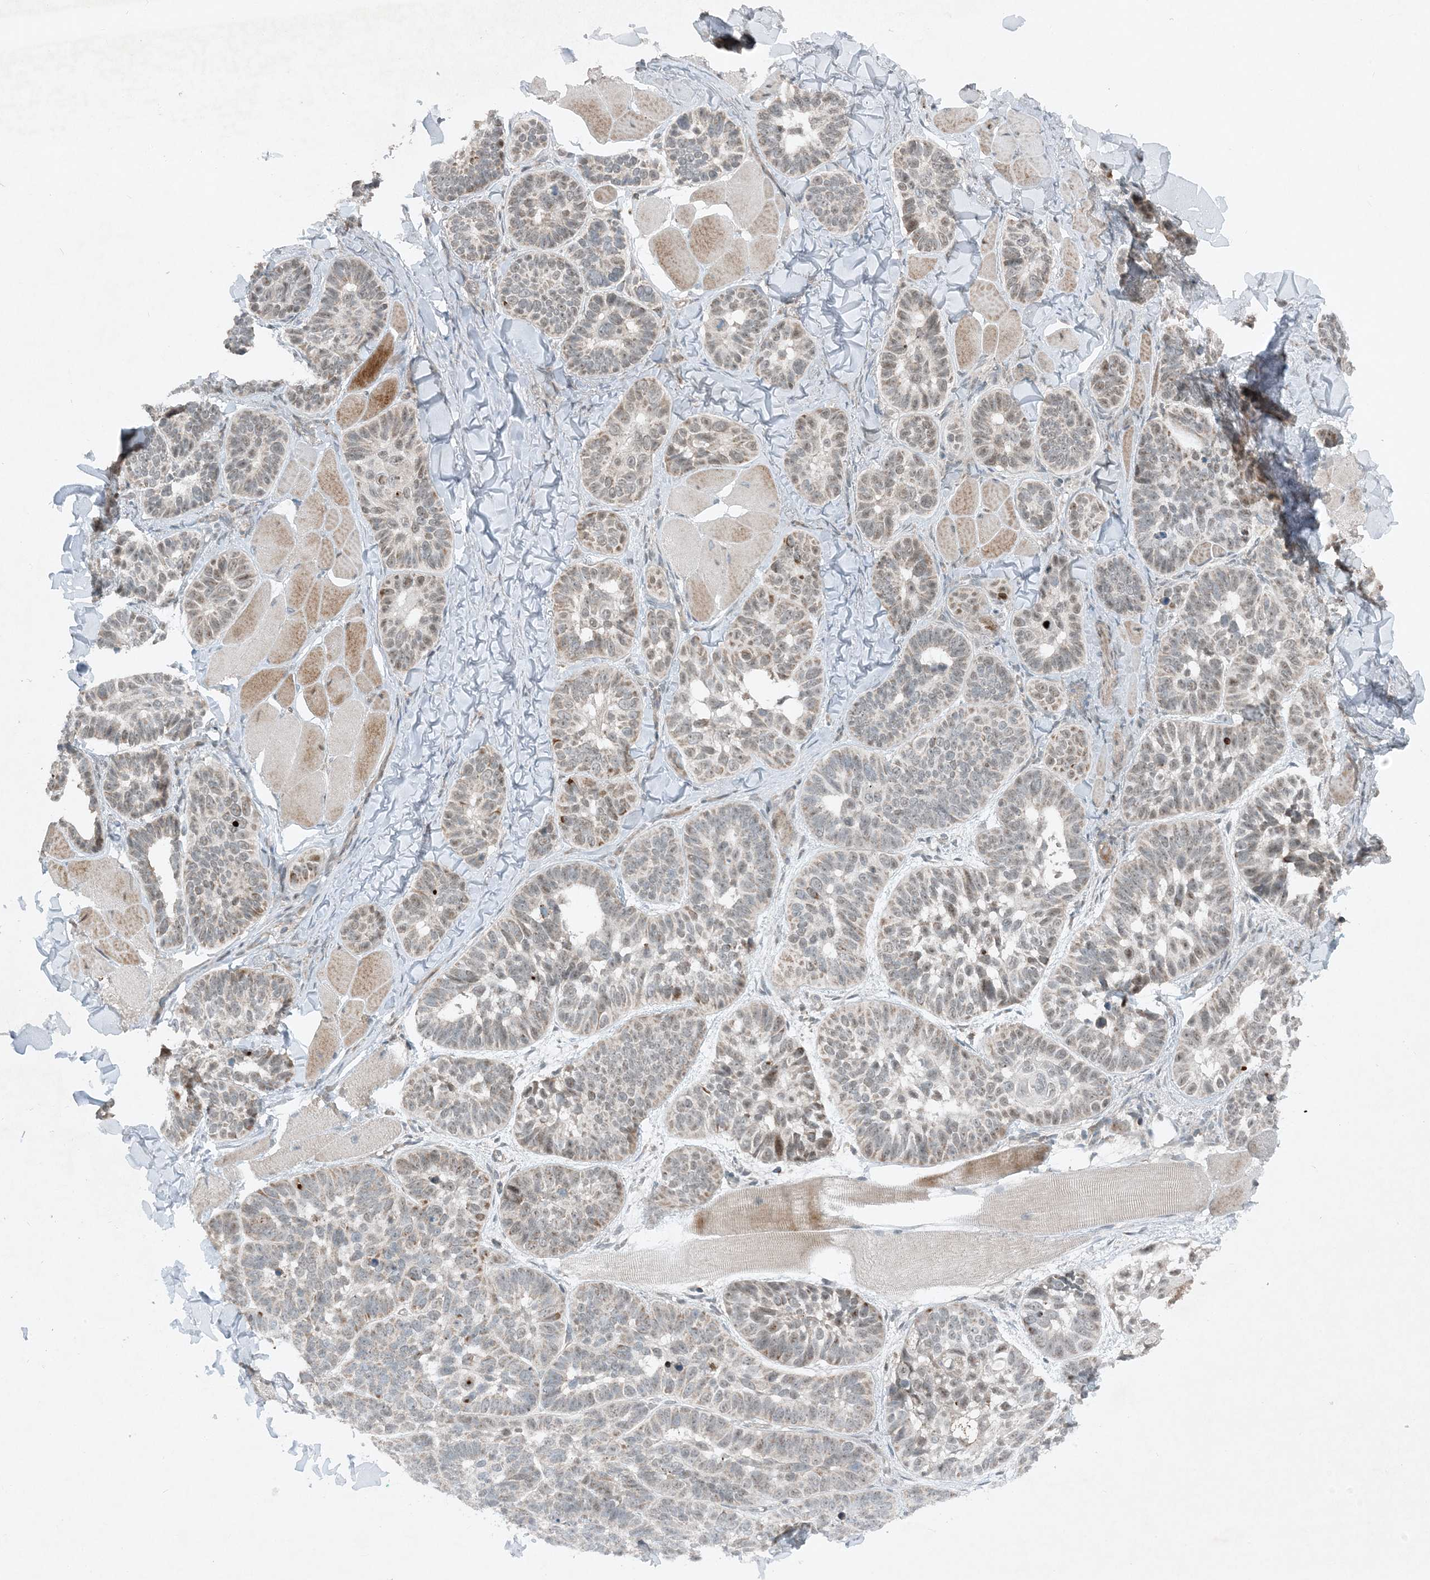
{"staining": {"intensity": "weak", "quantity": "25%-75%", "location": "cytoplasmic/membranous,nuclear"}, "tissue": "skin cancer", "cell_type": "Tumor cells", "image_type": "cancer", "snomed": [{"axis": "morphology", "description": "Basal cell carcinoma"}, {"axis": "topography", "description": "Skin"}], "caption": "Immunohistochemical staining of basal cell carcinoma (skin) demonstrates low levels of weak cytoplasmic/membranous and nuclear protein staining in about 25%-75% of tumor cells.", "gene": "MITD1", "patient": {"sex": "male", "age": 62}}